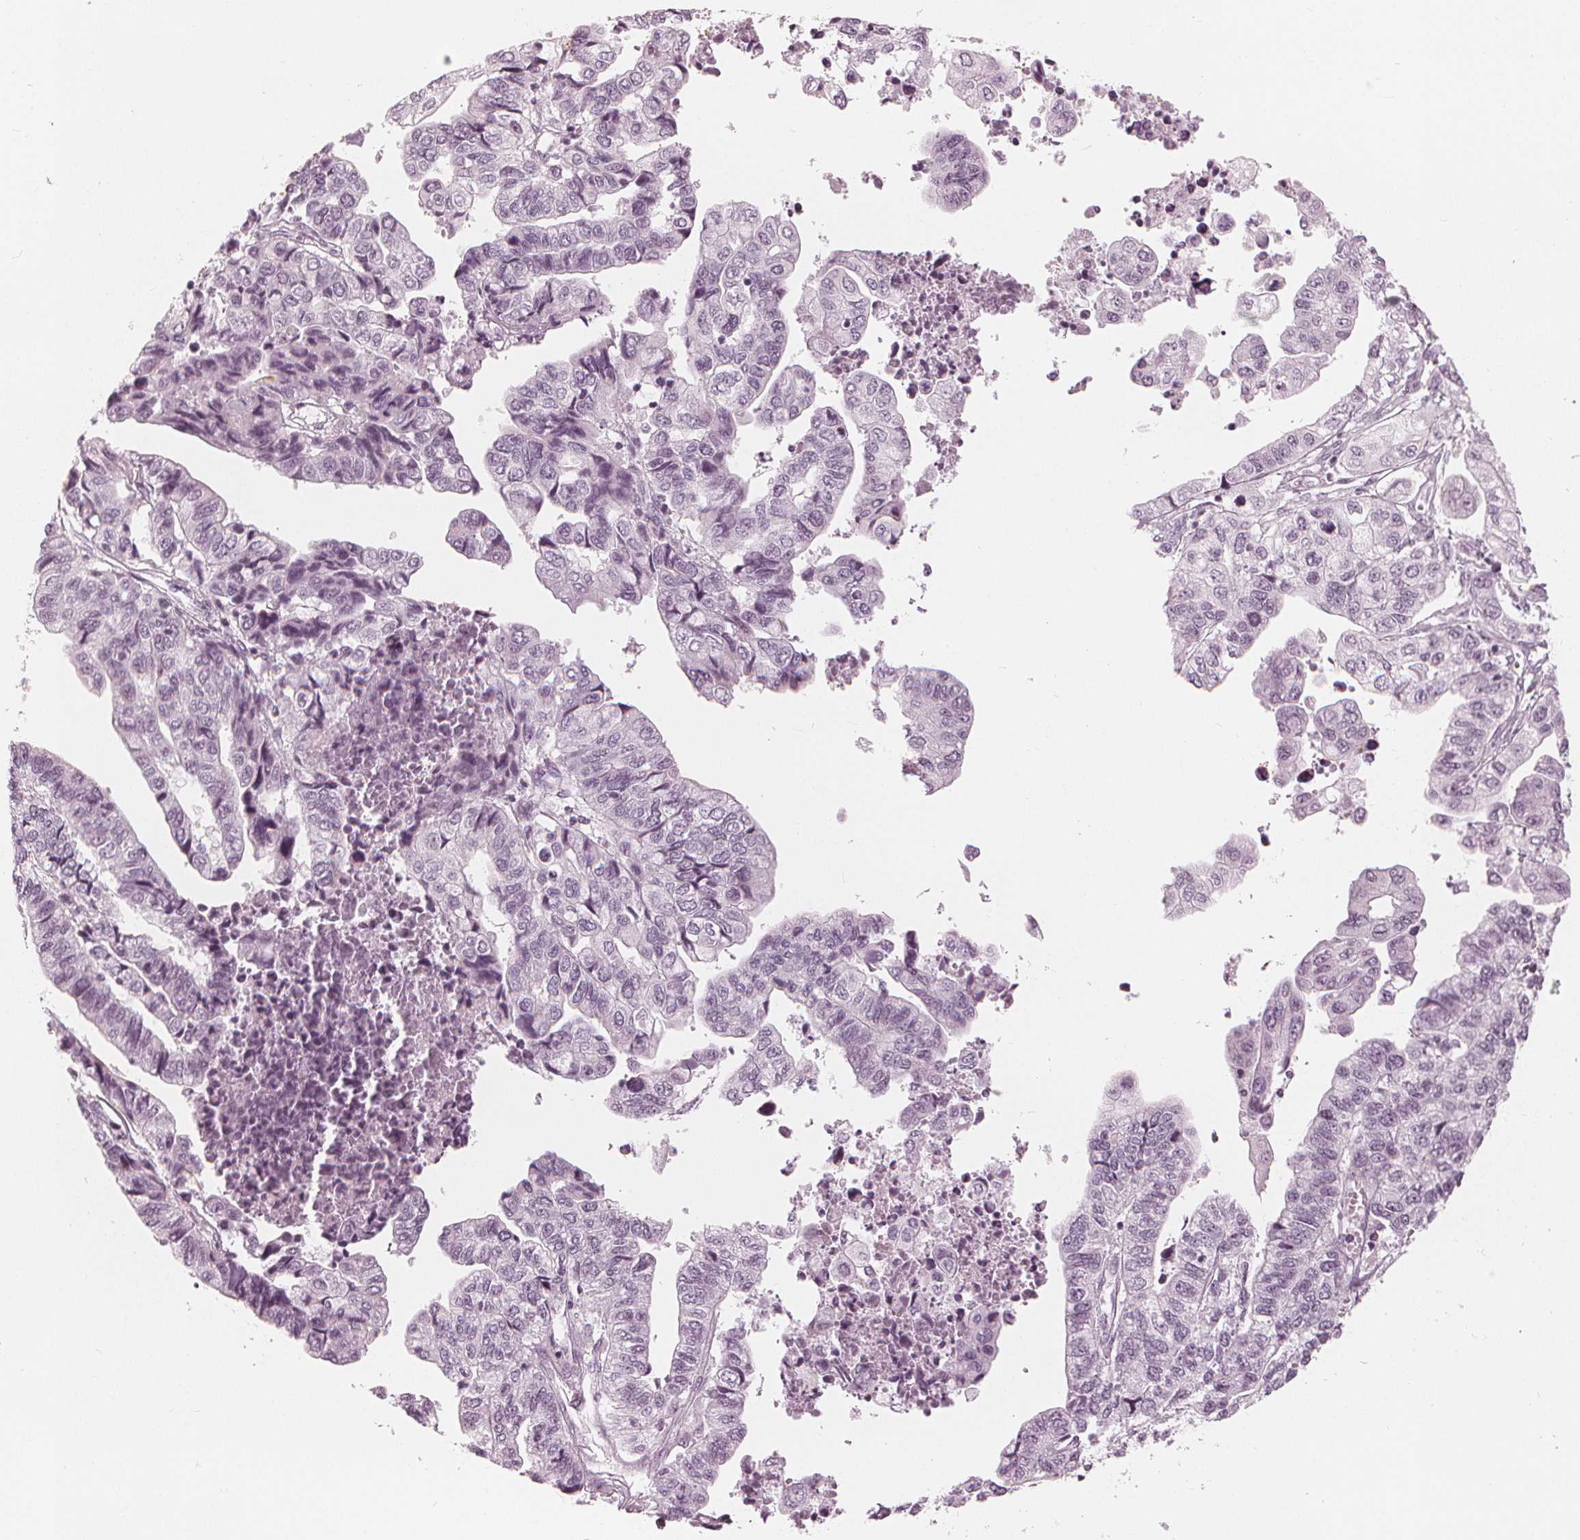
{"staining": {"intensity": "negative", "quantity": "none", "location": "none"}, "tissue": "stomach cancer", "cell_type": "Tumor cells", "image_type": "cancer", "snomed": [{"axis": "morphology", "description": "Adenocarcinoma, NOS"}, {"axis": "topography", "description": "Stomach, upper"}], "caption": "Immunohistochemical staining of adenocarcinoma (stomach) displays no significant staining in tumor cells.", "gene": "PAEP", "patient": {"sex": "female", "age": 67}}